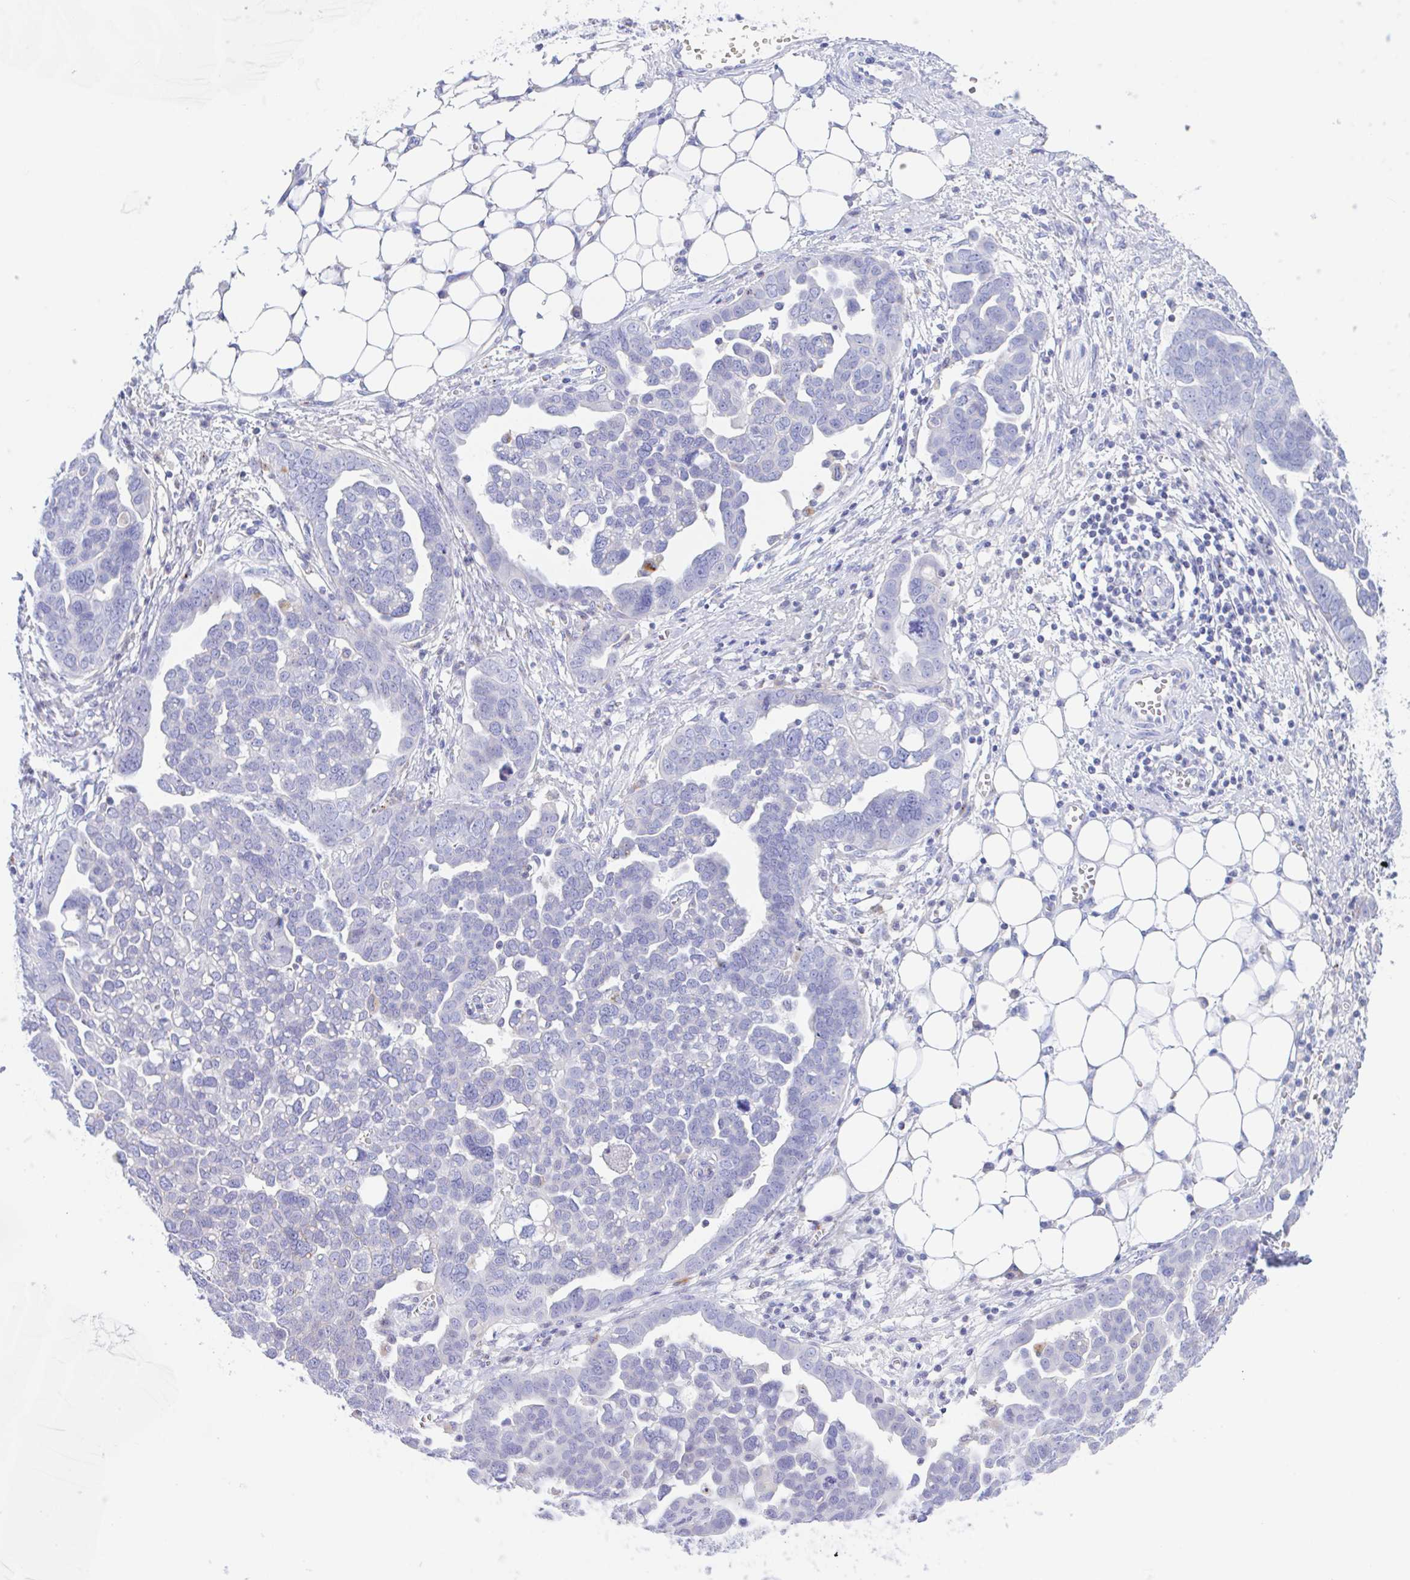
{"staining": {"intensity": "negative", "quantity": "none", "location": "none"}, "tissue": "ovarian cancer", "cell_type": "Tumor cells", "image_type": "cancer", "snomed": [{"axis": "morphology", "description": "Cystadenocarcinoma, serous, NOS"}, {"axis": "topography", "description": "Ovary"}], "caption": "The photomicrograph displays no significant positivity in tumor cells of ovarian cancer (serous cystadenocarcinoma). (DAB (3,3'-diaminobenzidine) immunohistochemistry (IHC) visualized using brightfield microscopy, high magnification).", "gene": "ANKRD9", "patient": {"sex": "female", "age": 59}}